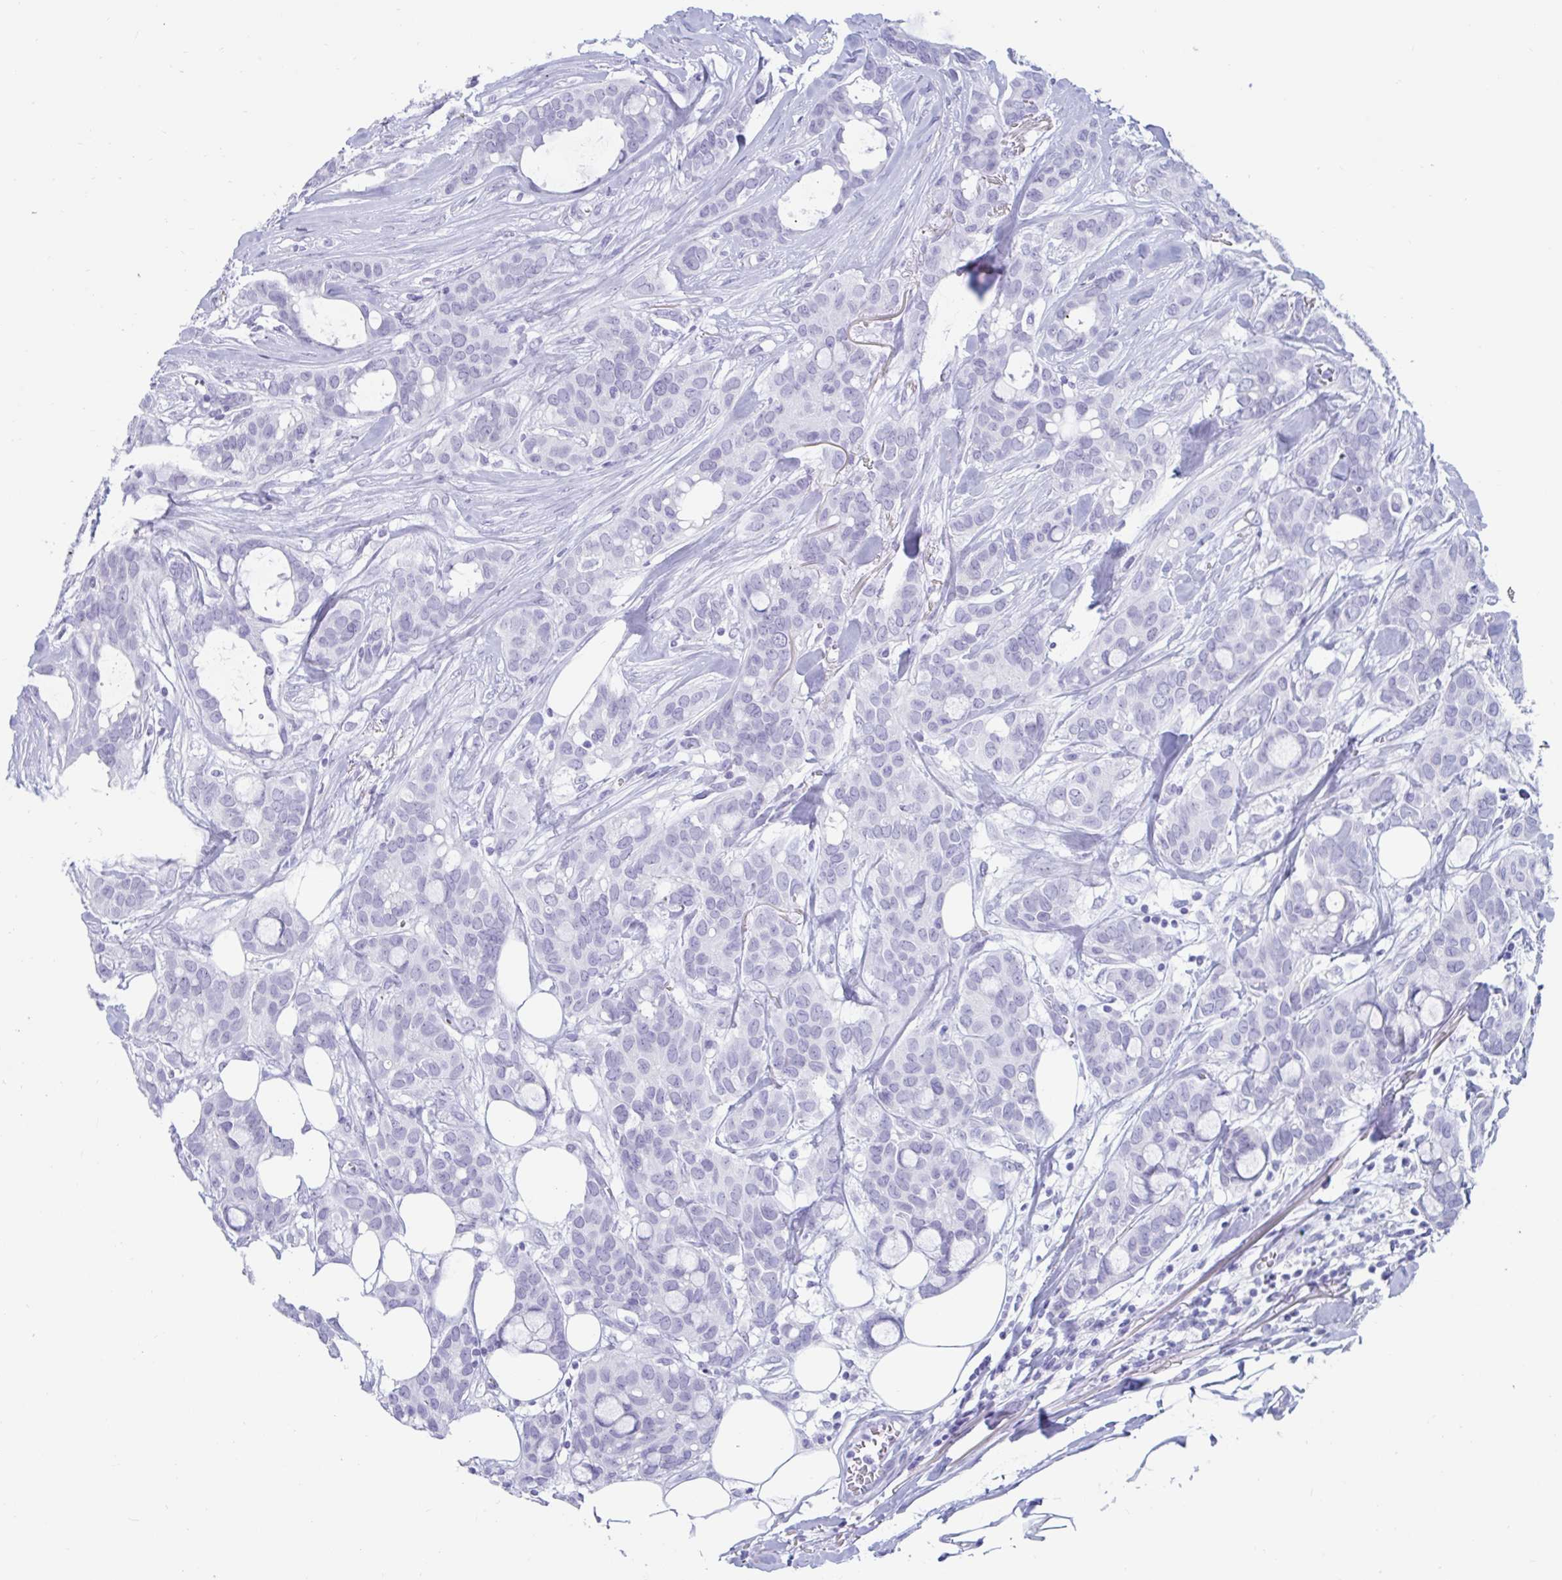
{"staining": {"intensity": "negative", "quantity": "none", "location": "none"}, "tissue": "breast cancer", "cell_type": "Tumor cells", "image_type": "cancer", "snomed": [{"axis": "morphology", "description": "Duct carcinoma"}, {"axis": "topography", "description": "Breast"}], "caption": "Tumor cells are negative for protein expression in human breast cancer (invasive ductal carcinoma). (Stains: DAB IHC with hematoxylin counter stain, Microscopy: brightfield microscopy at high magnification).", "gene": "GKN2", "patient": {"sex": "female", "age": 84}}